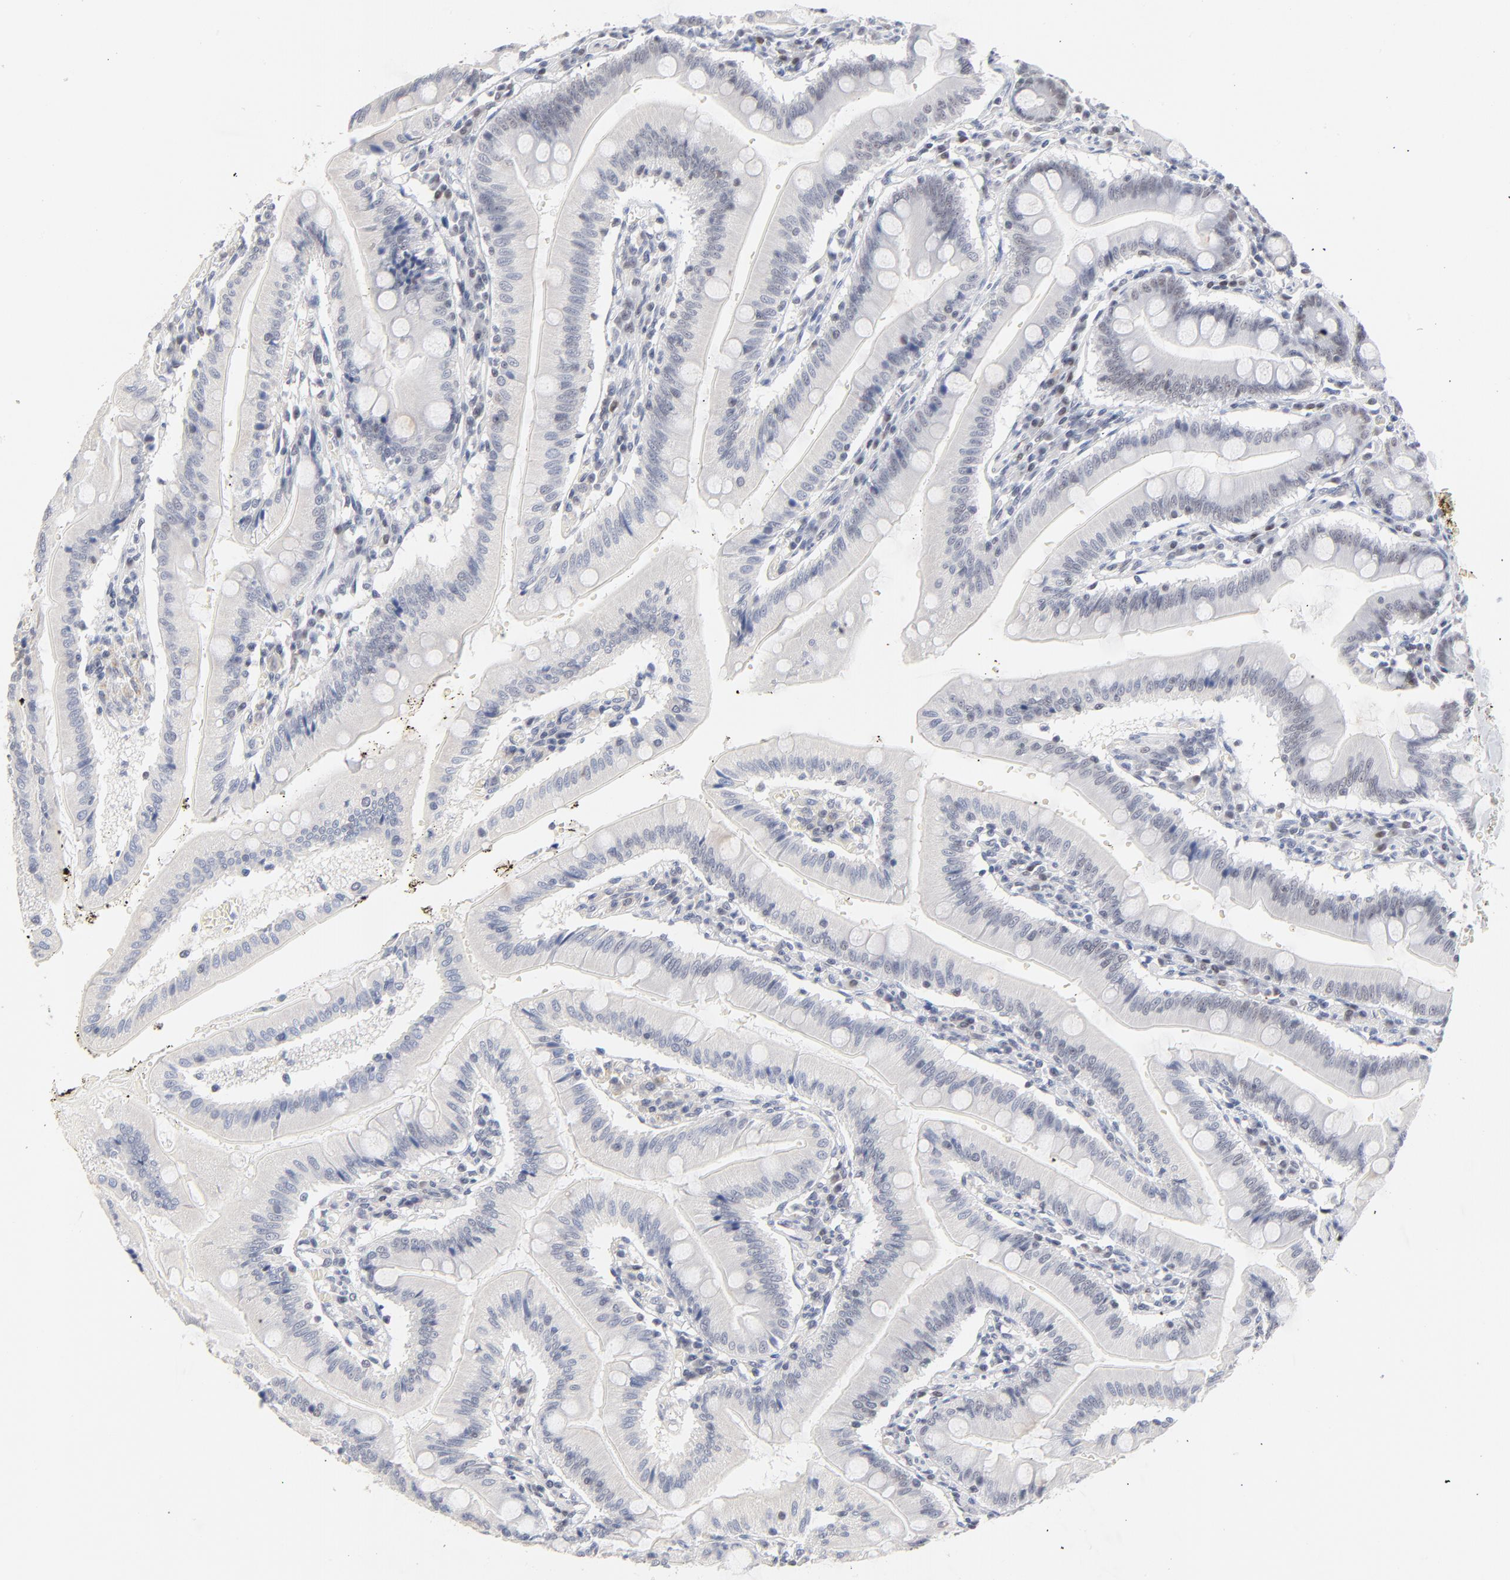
{"staining": {"intensity": "weak", "quantity": "25%-75%", "location": "nuclear"}, "tissue": "small intestine", "cell_type": "Glandular cells", "image_type": "normal", "snomed": [{"axis": "morphology", "description": "Normal tissue, NOS"}, {"axis": "topography", "description": "Small intestine"}], "caption": "Immunohistochemistry photomicrograph of unremarkable small intestine stained for a protein (brown), which displays low levels of weak nuclear expression in approximately 25%-75% of glandular cells.", "gene": "ORC2", "patient": {"sex": "male", "age": 71}}